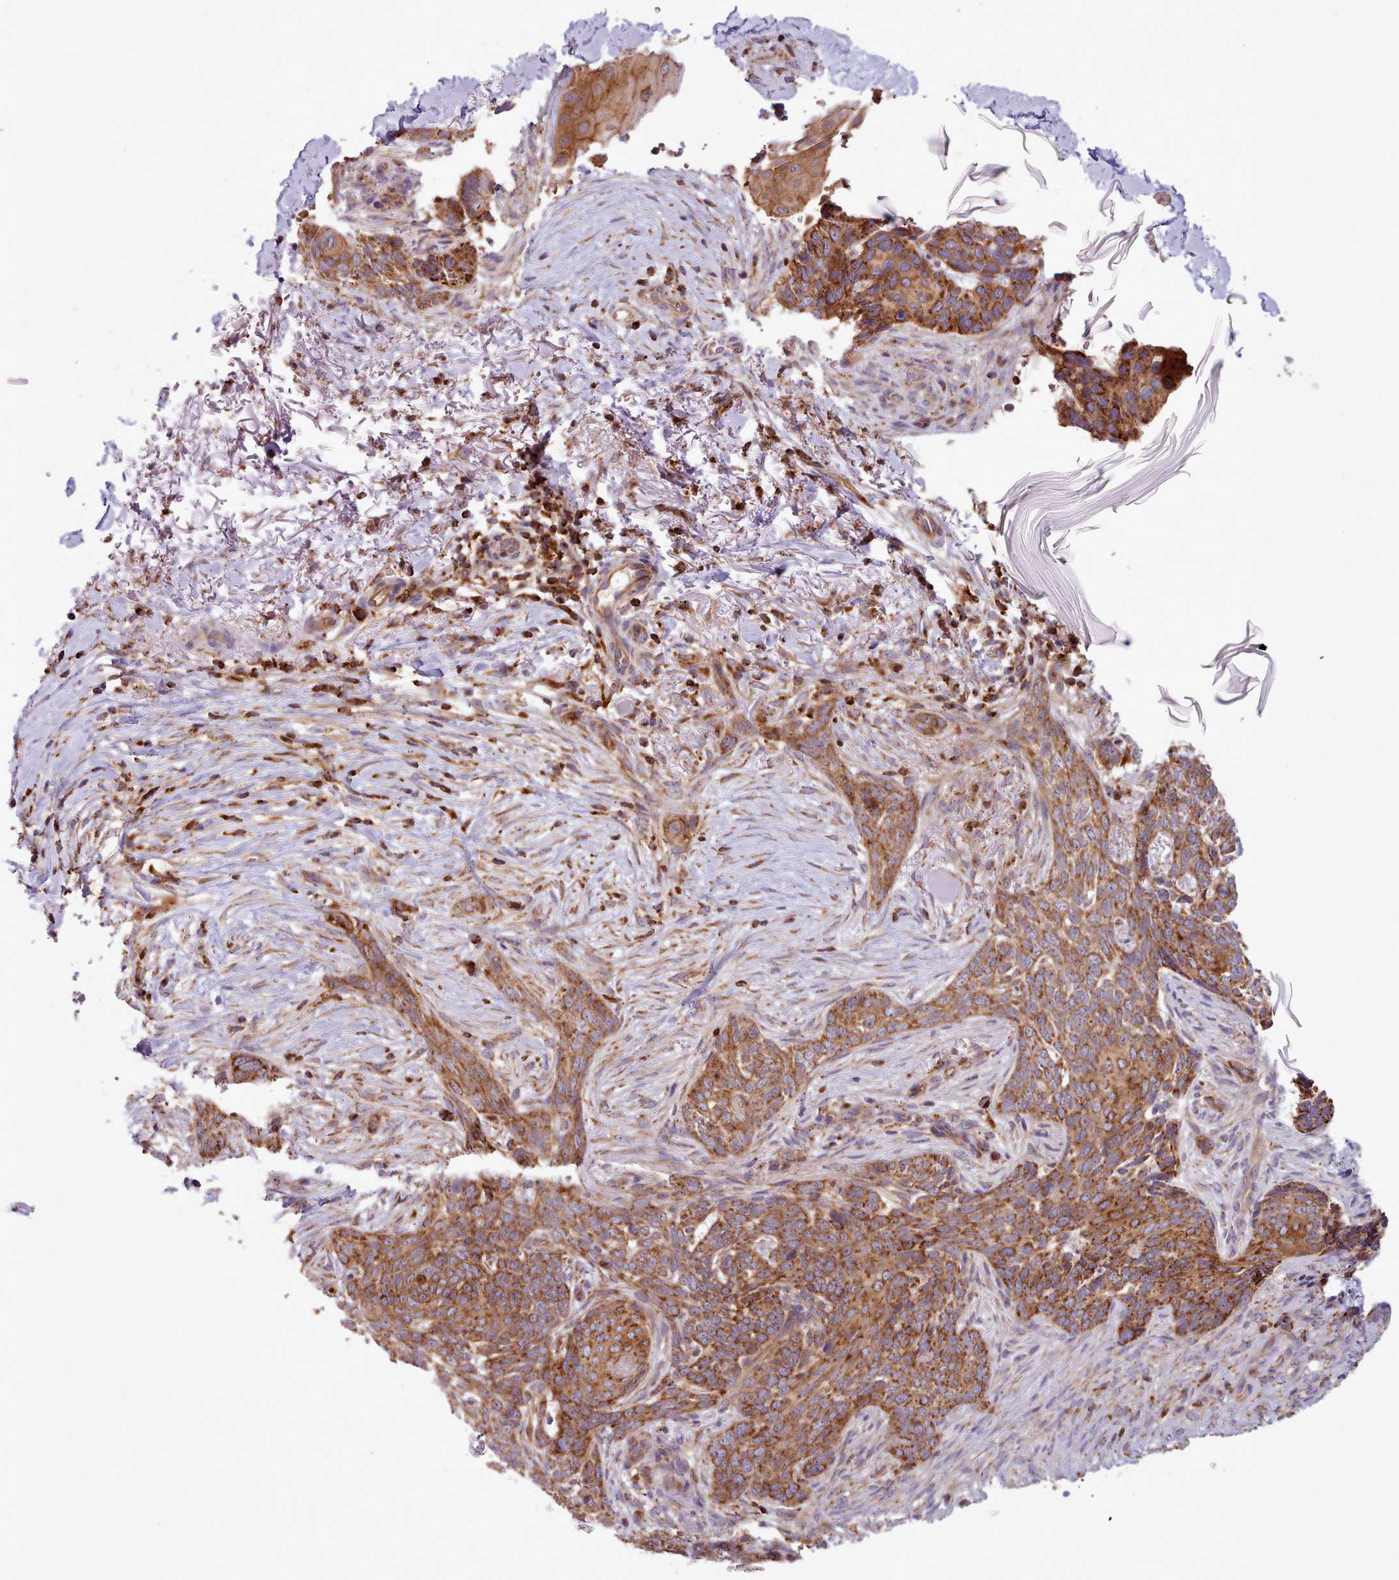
{"staining": {"intensity": "moderate", "quantity": ">75%", "location": "cytoplasmic/membranous"}, "tissue": "skin cancer", "cell_type": "Tumor cells", "image_type": "cancer", "snomed": [{"axis": "morphology", "description": "Normal tissue, NOS"}, {"axis": "morphology", "description": "Basal cell carcinoma"}, {"axis": "topography", "description": "Skin"}], "caption": "This micrograph shows IHC staining of basal cell carcinoma (skin), with medium moderate cytoplasmic/membranous expression in approximately >75% of tumor cells.", "gene": "CRYBG1", "patient": {"sex": "female", "age": 67}}